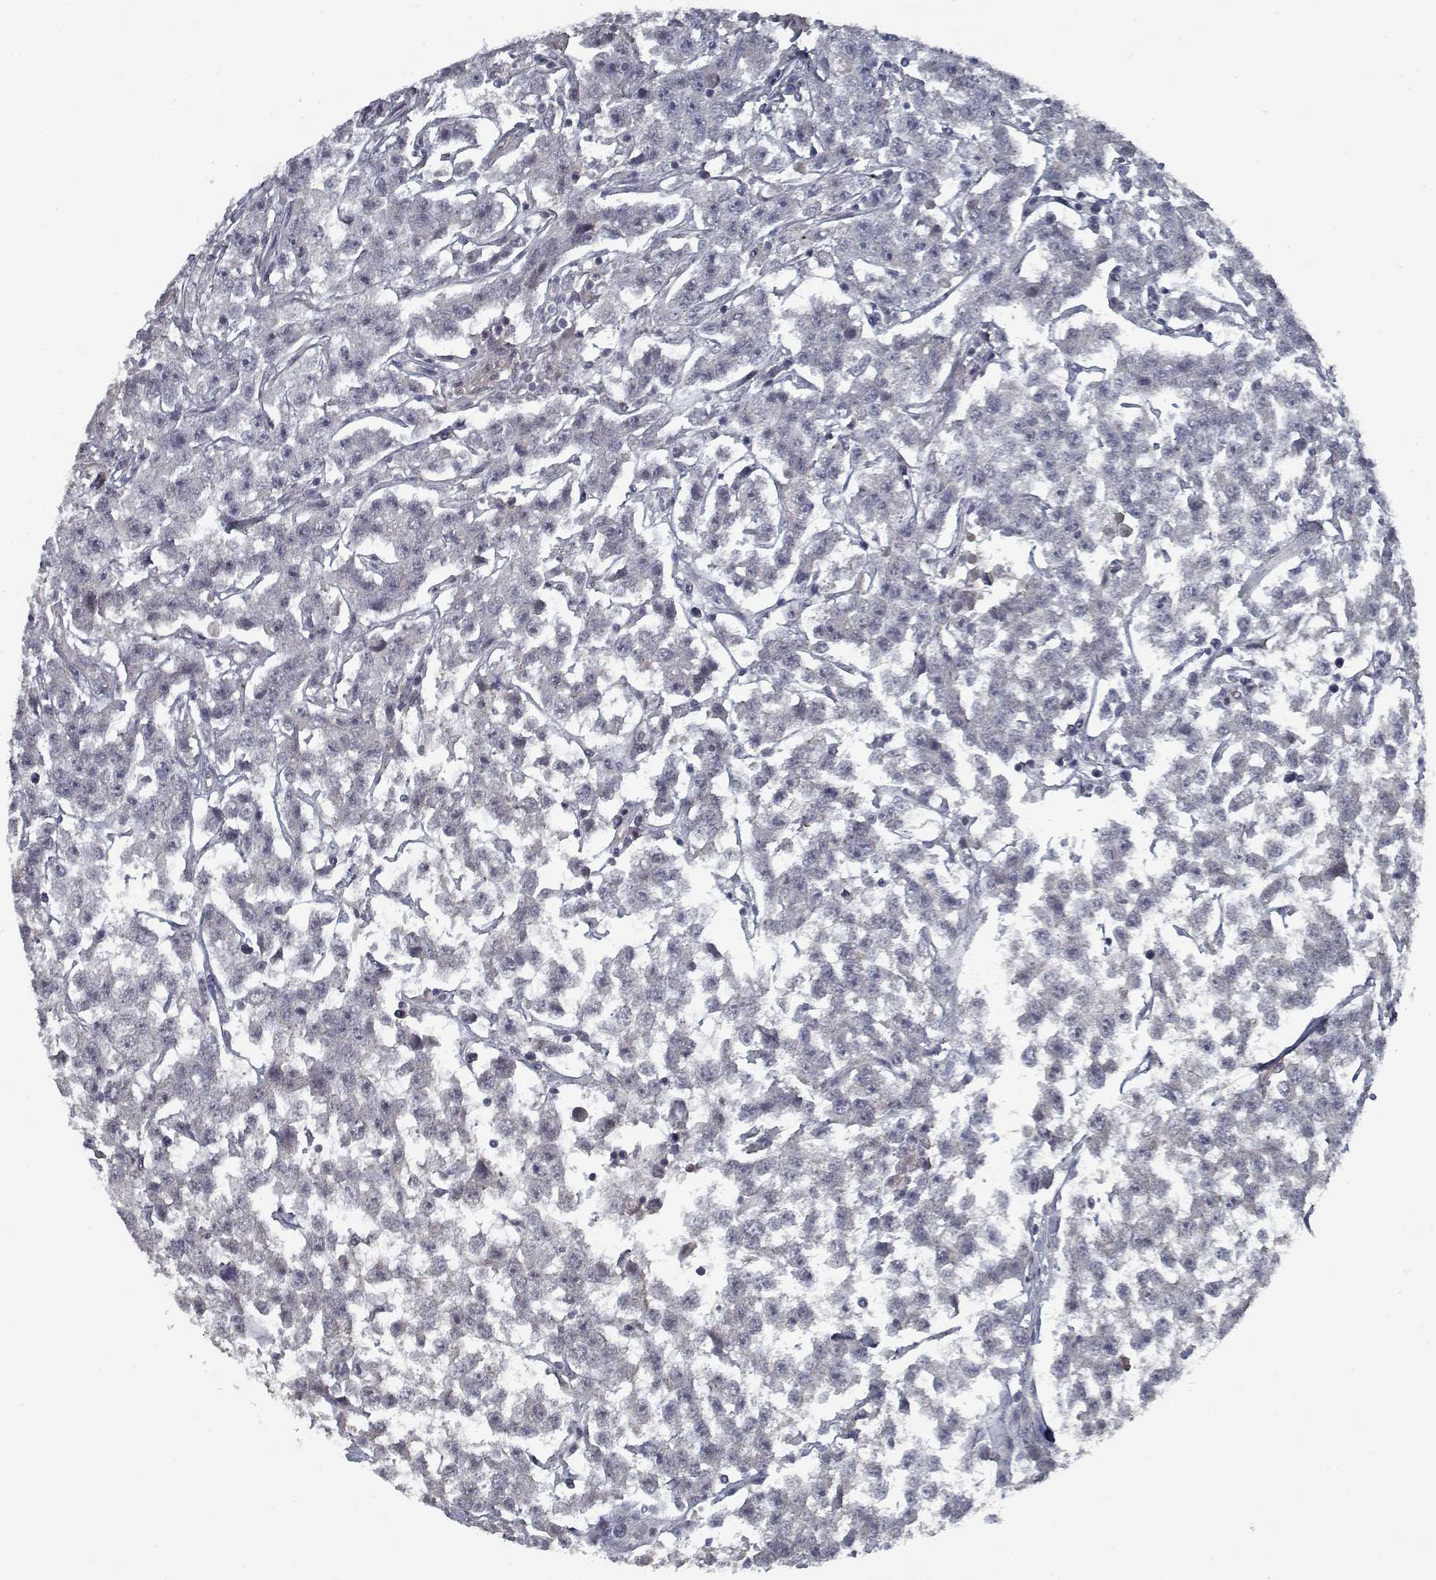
{"staining": {"intensity": "negative", "quantity": "none", "location": "none"}, "tissue": "testis cancer", "cell_type": "Tumor cells", "image_type": "cancer", "snomed": [{"axis": "morphology", "description": "Seminoma, NOS"}, {"axis": "topography", "description": "Testis"}], "caption": "A histopathology image of testis cancer stained for a protein reveals no brown staining in tumor cells.", "gene": "NLK", "patient": {"sex": "male", "age": 59}}